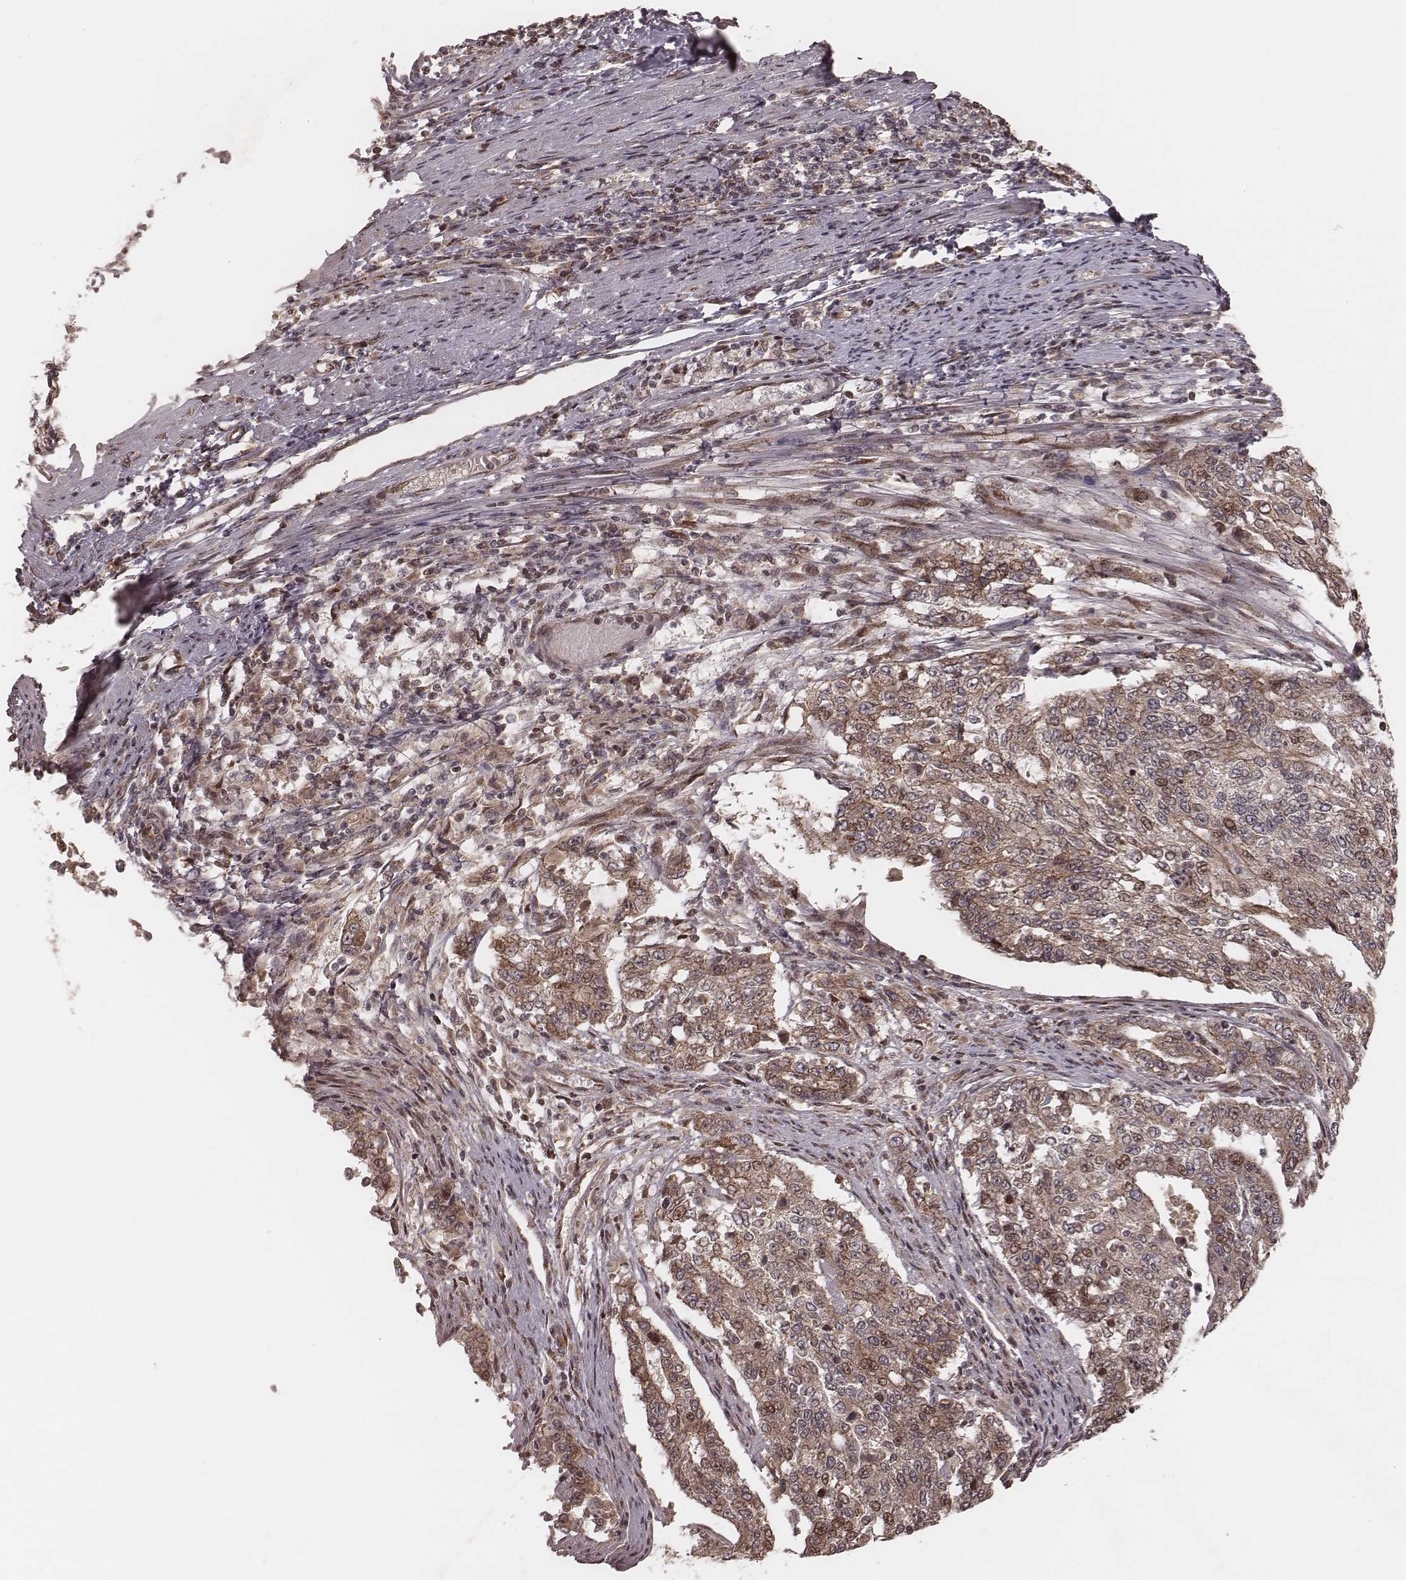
{"staining": {"intensity": "moderate", "quantity": ">75%", "location": "cytoplasmic/membranous"}, "tissue": "endometrial cancer", "cell_type": "Tumor cells", "image_type": "cancer", "snomed": [{"axis": "morphology", "description": "Adenocarcinoma, NOS"}, {"axis": "topography", "description": "Uterus"}], "caption": "Immunohistochemistry (IHC) photomicrograph of endometrial cancer (adenocarcinoma) stained for a protein (brown), which shows medium levels of moderate cytoplasmic/membranous expression in about >75% of tumor cells.", "gene": "MYO19", "patient": {"sex": "female", "age": 59}}